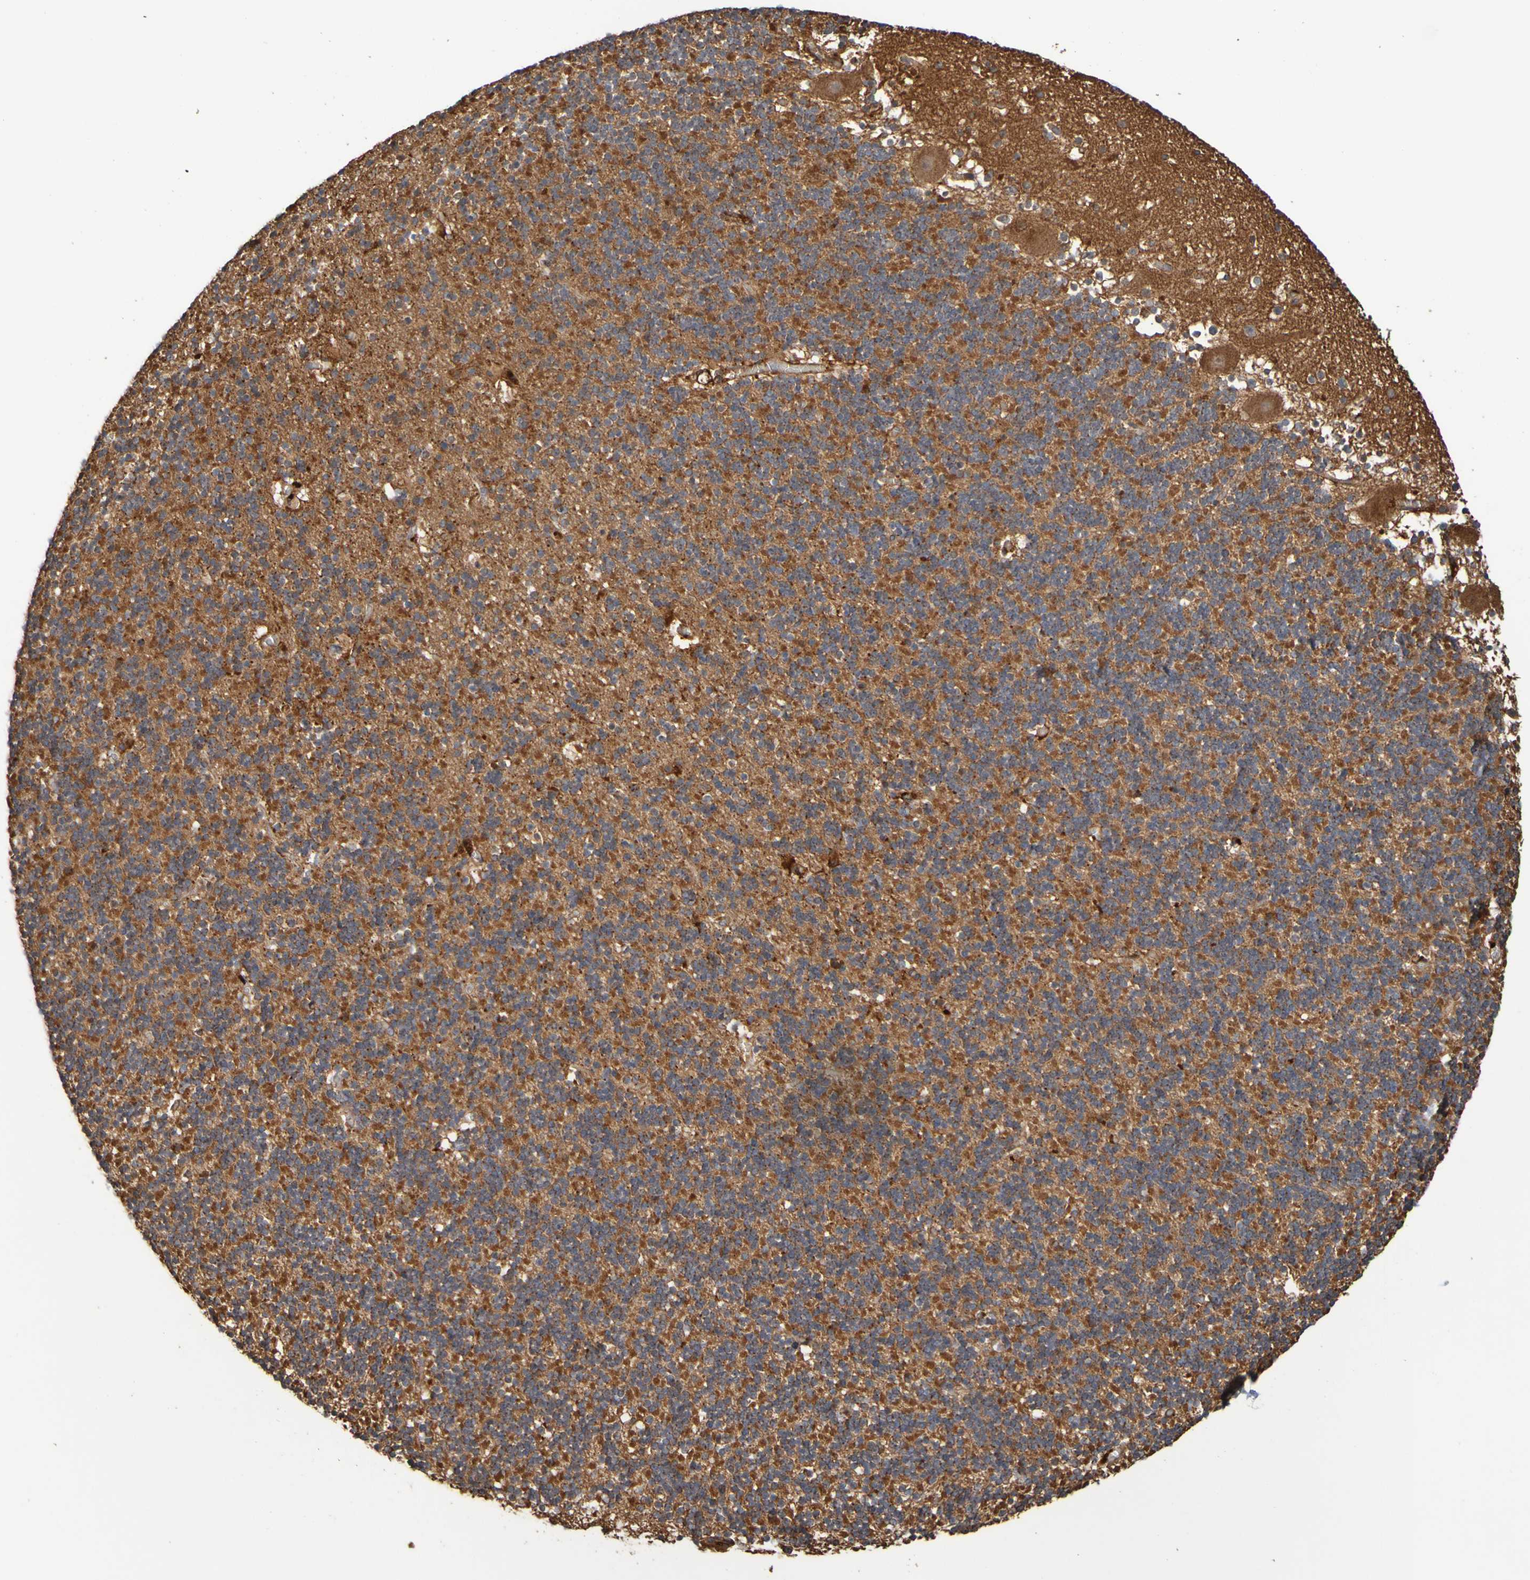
{"staining": {"intensity": "strong", "quantity": "25%-75%", "location": "cytoplasmic/membranous"}, "tissue": "cerebellum", "cell_type": "Cells in granular layer", "image_type": "normal", "snomed": [{"axis": "morphology", "description": "Normal tissue, NOS"}, {"axis": "topography", "description": "Cerebellum"}], "caption": "Protein expression analysis of normal human cerebellum reveals strong cytoplasmic/membranous expression in approximately 25%-75% of cells in granular layer.", "gene": "UCN", "patient": {"sex": "male", "age": 45}}